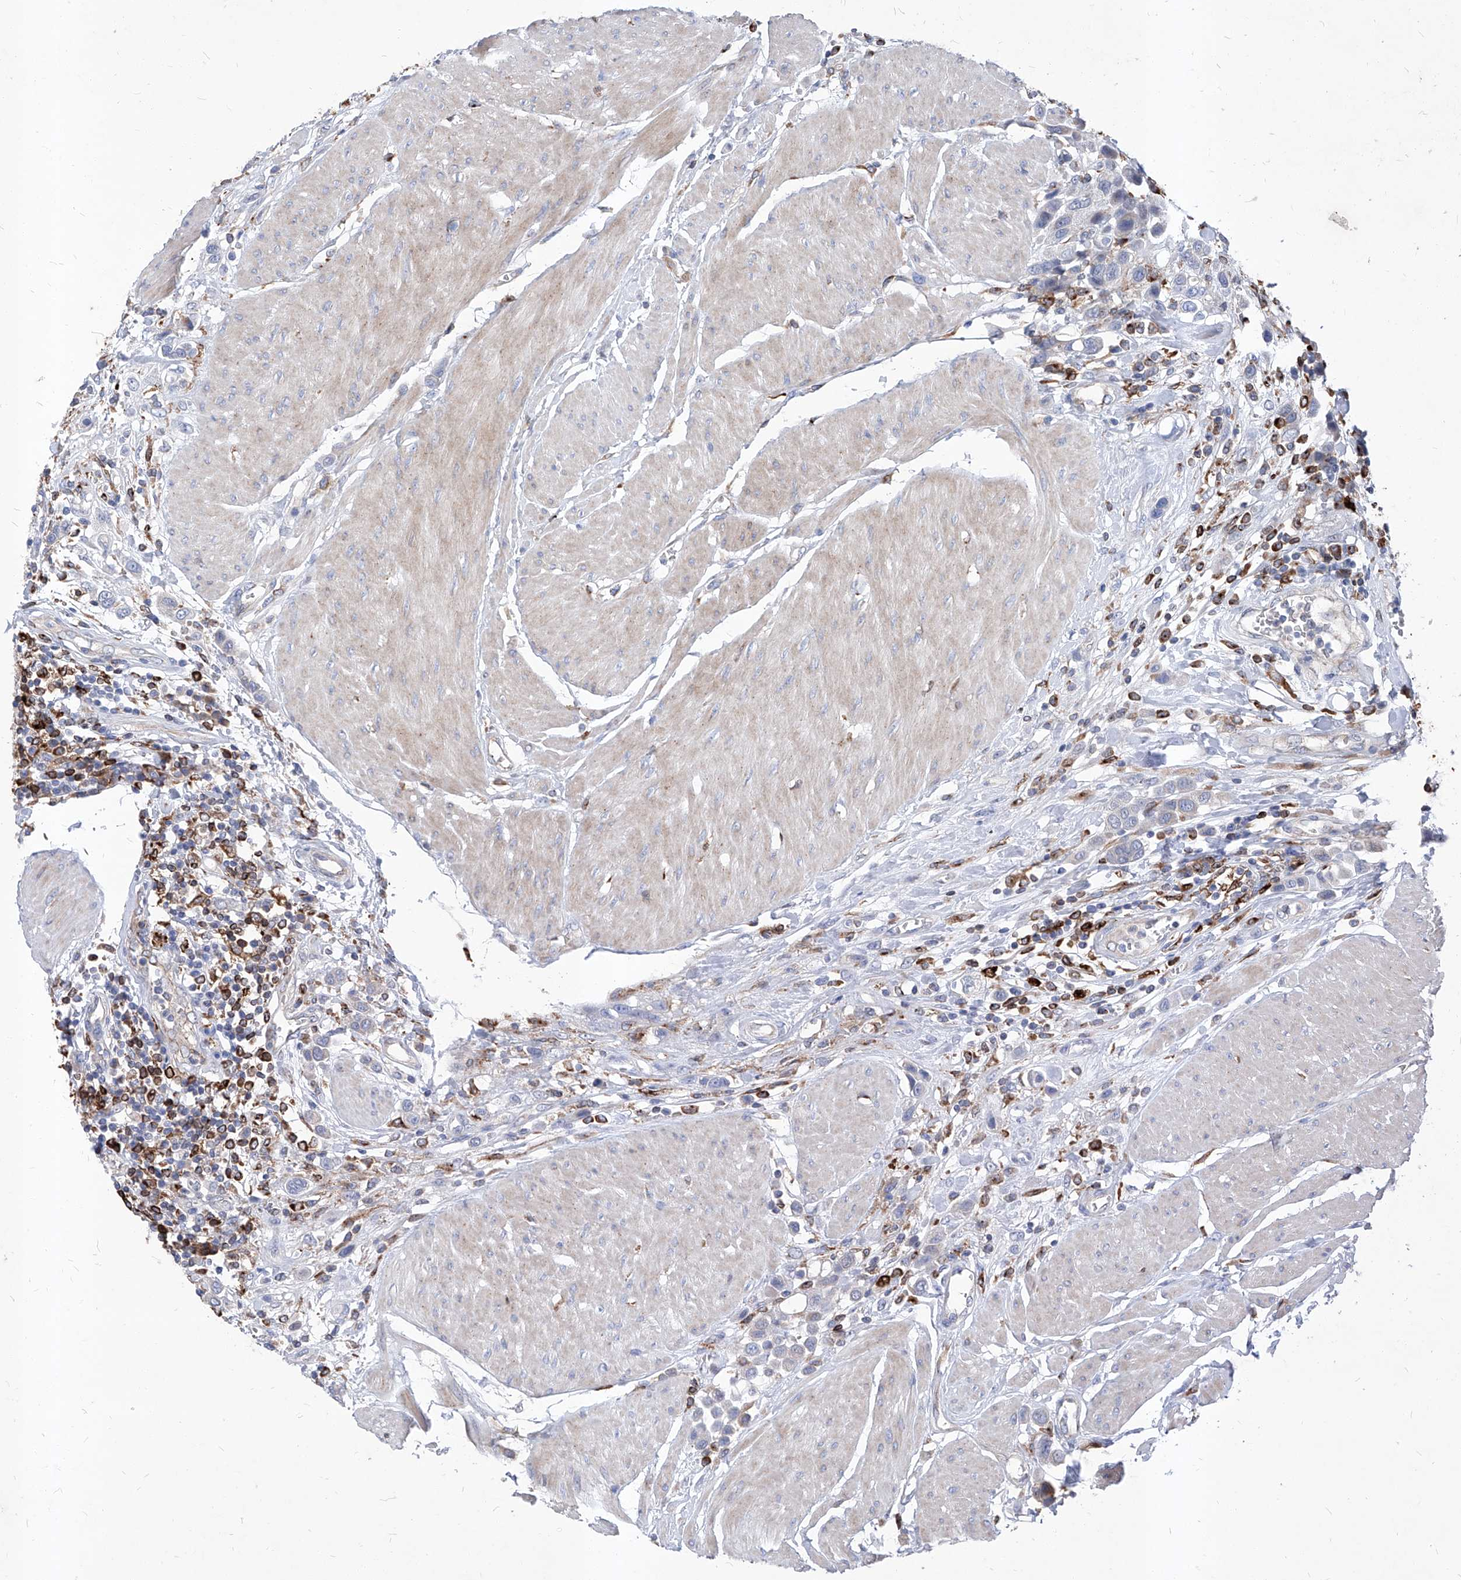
{"staining": {"intensity": "negative", "quantity": "none", "location": "none"}, "tissue": "urothelial cancer", "cell_type": "Tumor cells", "image_type": "cancer", "snomed": [{"axis": "morphology", "description": "Urothelial carcinoma, High grade"}, {"axis": "topography", "description": "Urinary bladder"}], "caption": "An immunohistochemistry (IHC) image of urothelial cancer is shown. There is no staining in tumor cells of urothelial cancer. (Brightfield microscopy of DAB (3,3'-diaminobenzidine) immunohistochemistry (IHC) at high magnification).", "gene": "UBOX5", "patient": {"sex": "male", "age": 50}}